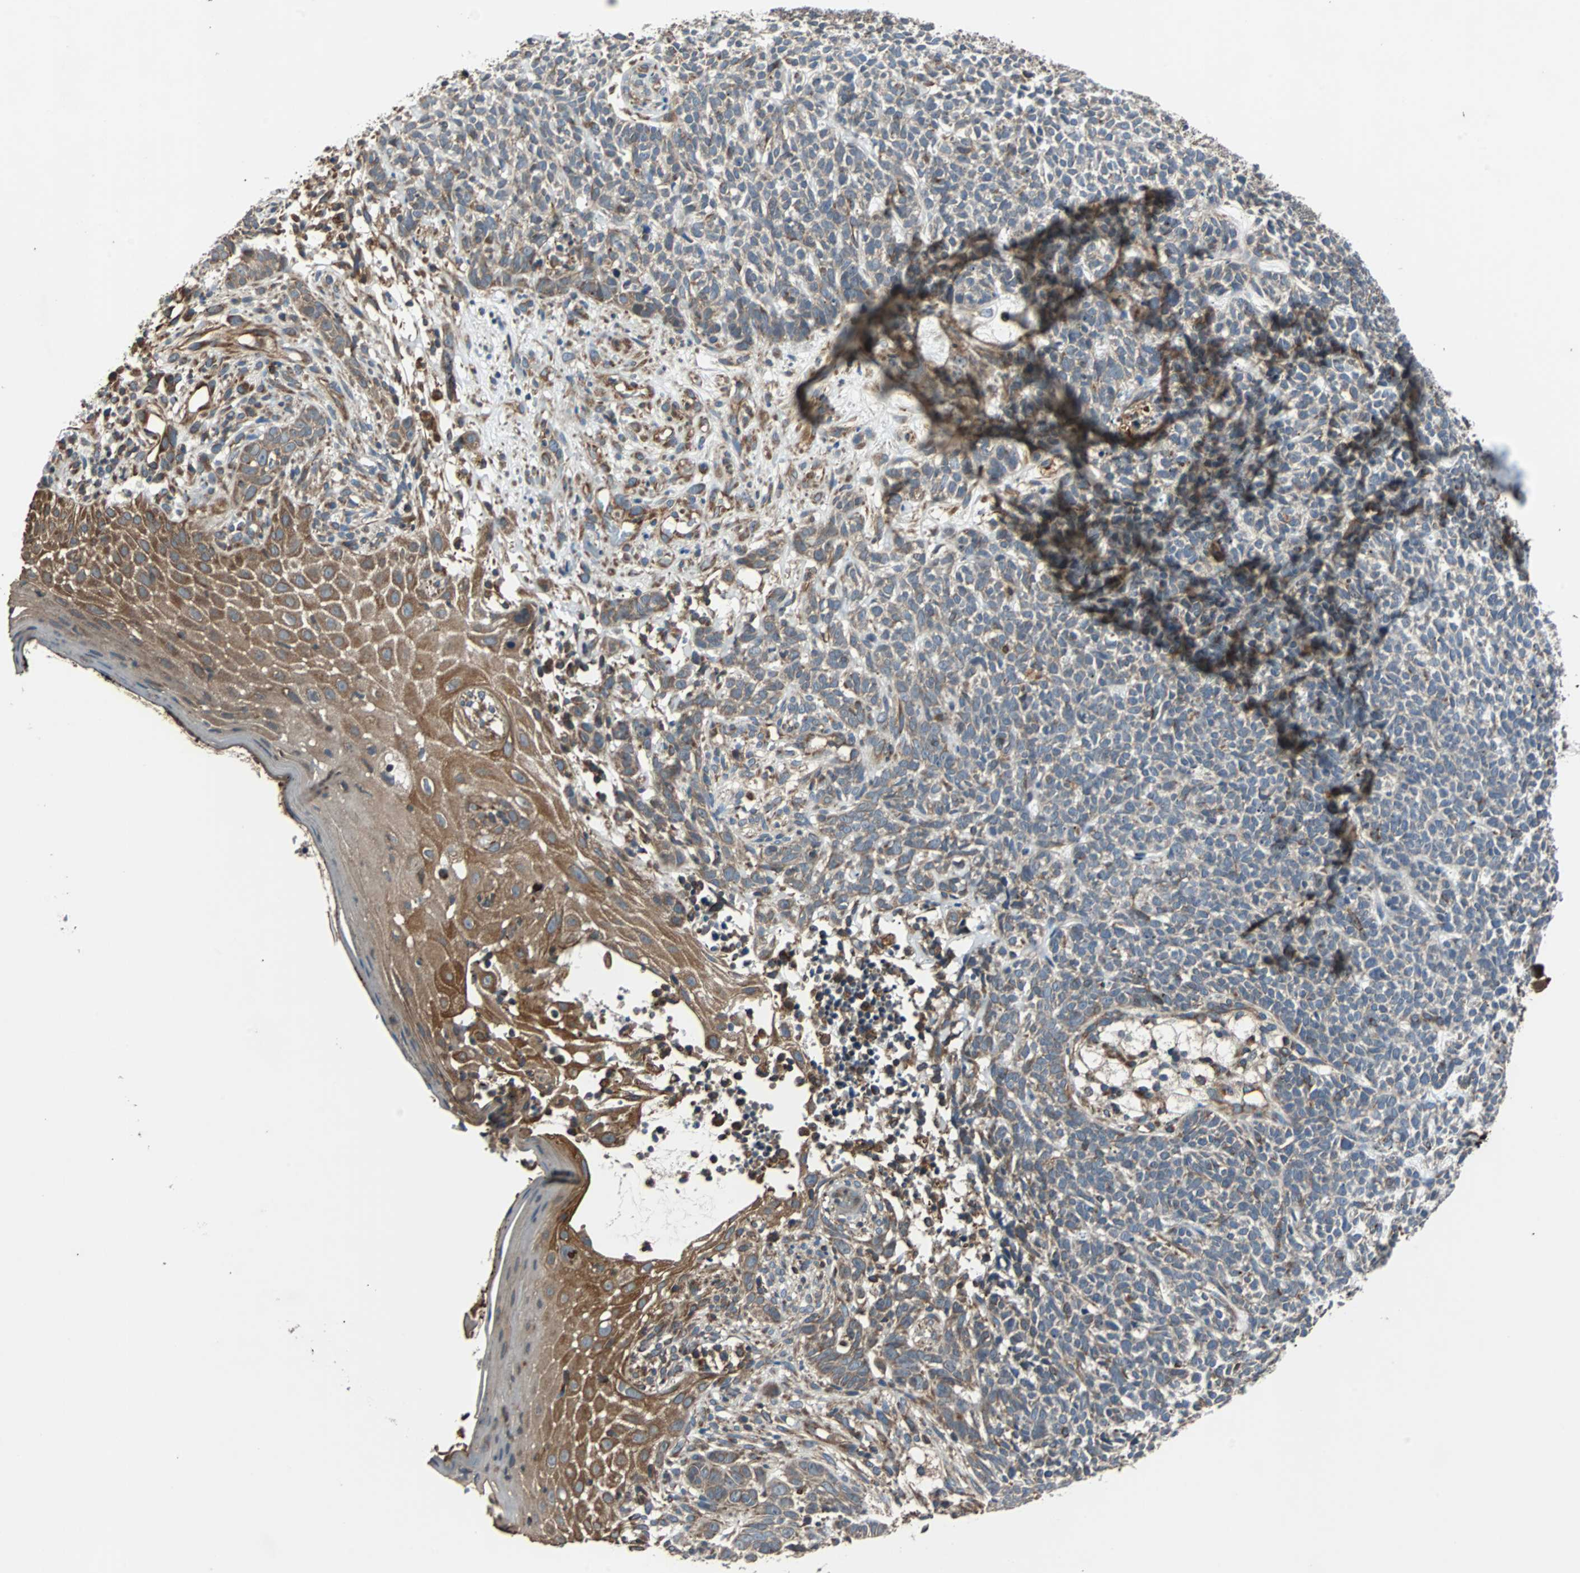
{"staining": {"intensity": "negative", "quantity": "none", "location": "none"}, "tissue": "skin cancer", "cell_type": "Tumor cells", "image_type": "cancer", "snomed": [{"axis": "morphology", "description": "Basal cell carcinoma"}, {"axis": "topography", "description": "Skin"}], "caption": "IHC histopathology image of skin cancer stained for a protein (brown), which exhibits no expression in tumor cells.", "gene": "ACTR3", "patient": {"sex": "female", "age": 84}}